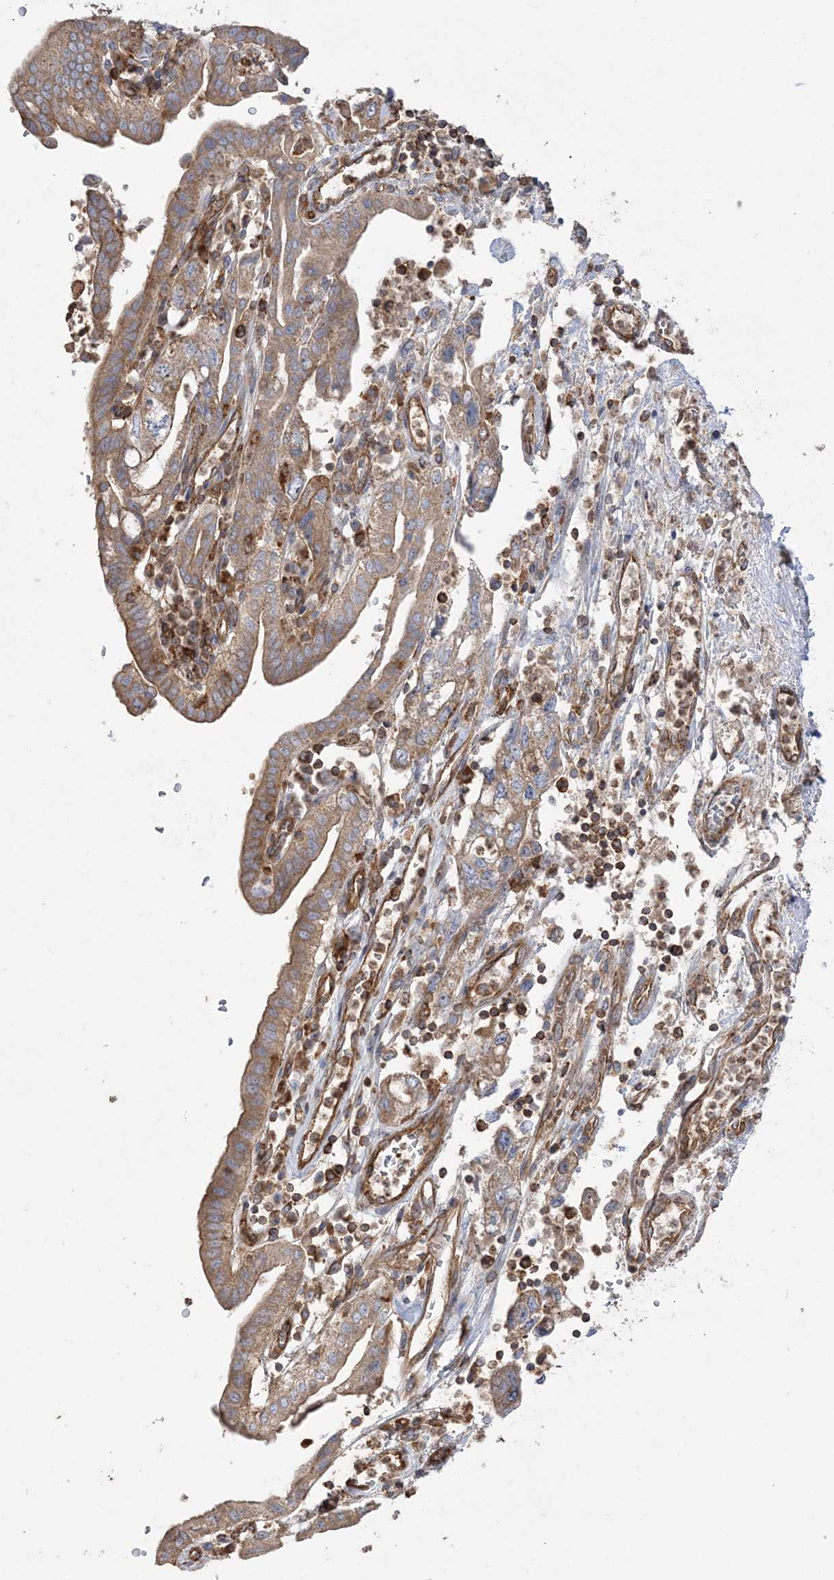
{"staining": {"intensity": "moderate", "quantity": ">75%", "location": "cytoplasmic/membranous"}, "tissue": "pancreatic cancer", "cell_type": "Tumor cells", "image_type": "cancer", "snomed": [{"axis": "morphology", "description": "Adenocarcinoma, NOS"}, {"axis": "topography", "description": "Pancreas"}], "caption": "Protein staining of adenocarcinoma (pancreatic) tissue shows moderate cytoplasmic/membranous positivity in approximately >75% of tumor cells.", "gene": "TBC1D5", "patient": {"sex": "female", "age": 73}}